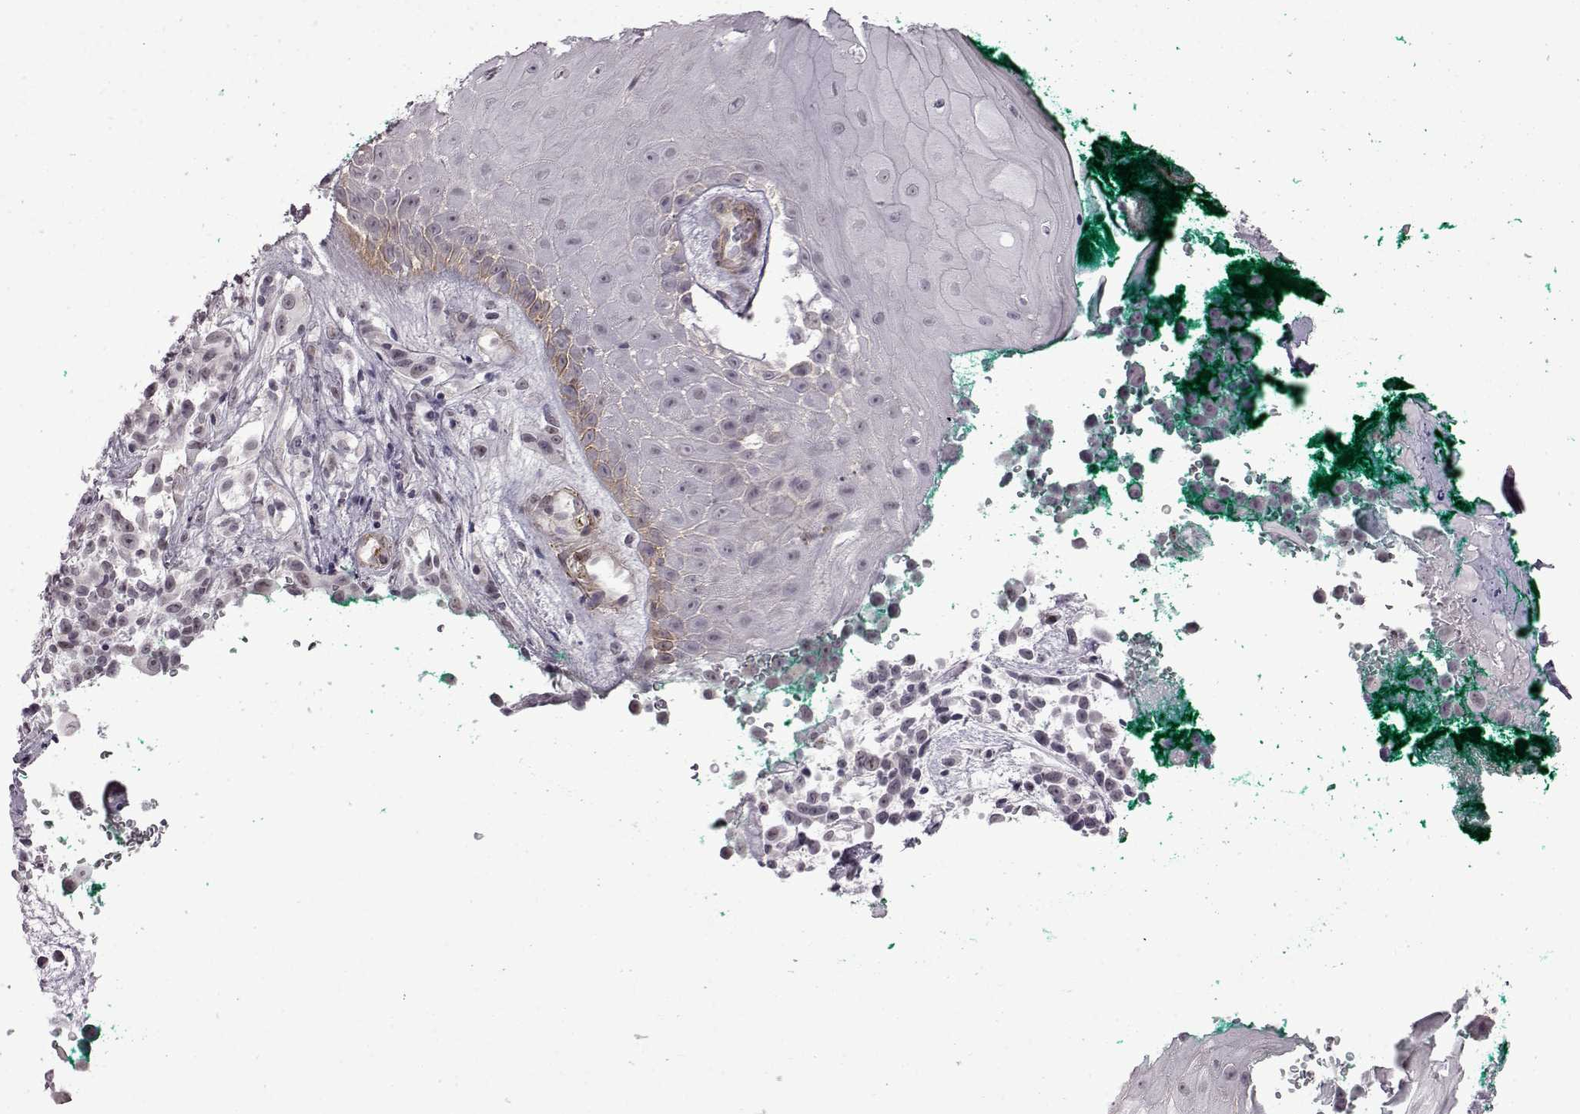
{"staining": {"intensity": "negative", "quantity": "none", "location": "none"}, "tissue": "melanoma", "cell_type": "Tumor cells", "image_type": "cancer", "snomed": [{"axis": "morphology", "description": "Malignant melanoma, NOS"}, {"axis": "topography", "description": "Skin"}], "caption": "Tumor cells show no significant staining in melanoma.", "gene": "SYNPO2", "patient": {"sex": "female", "age": 88}}